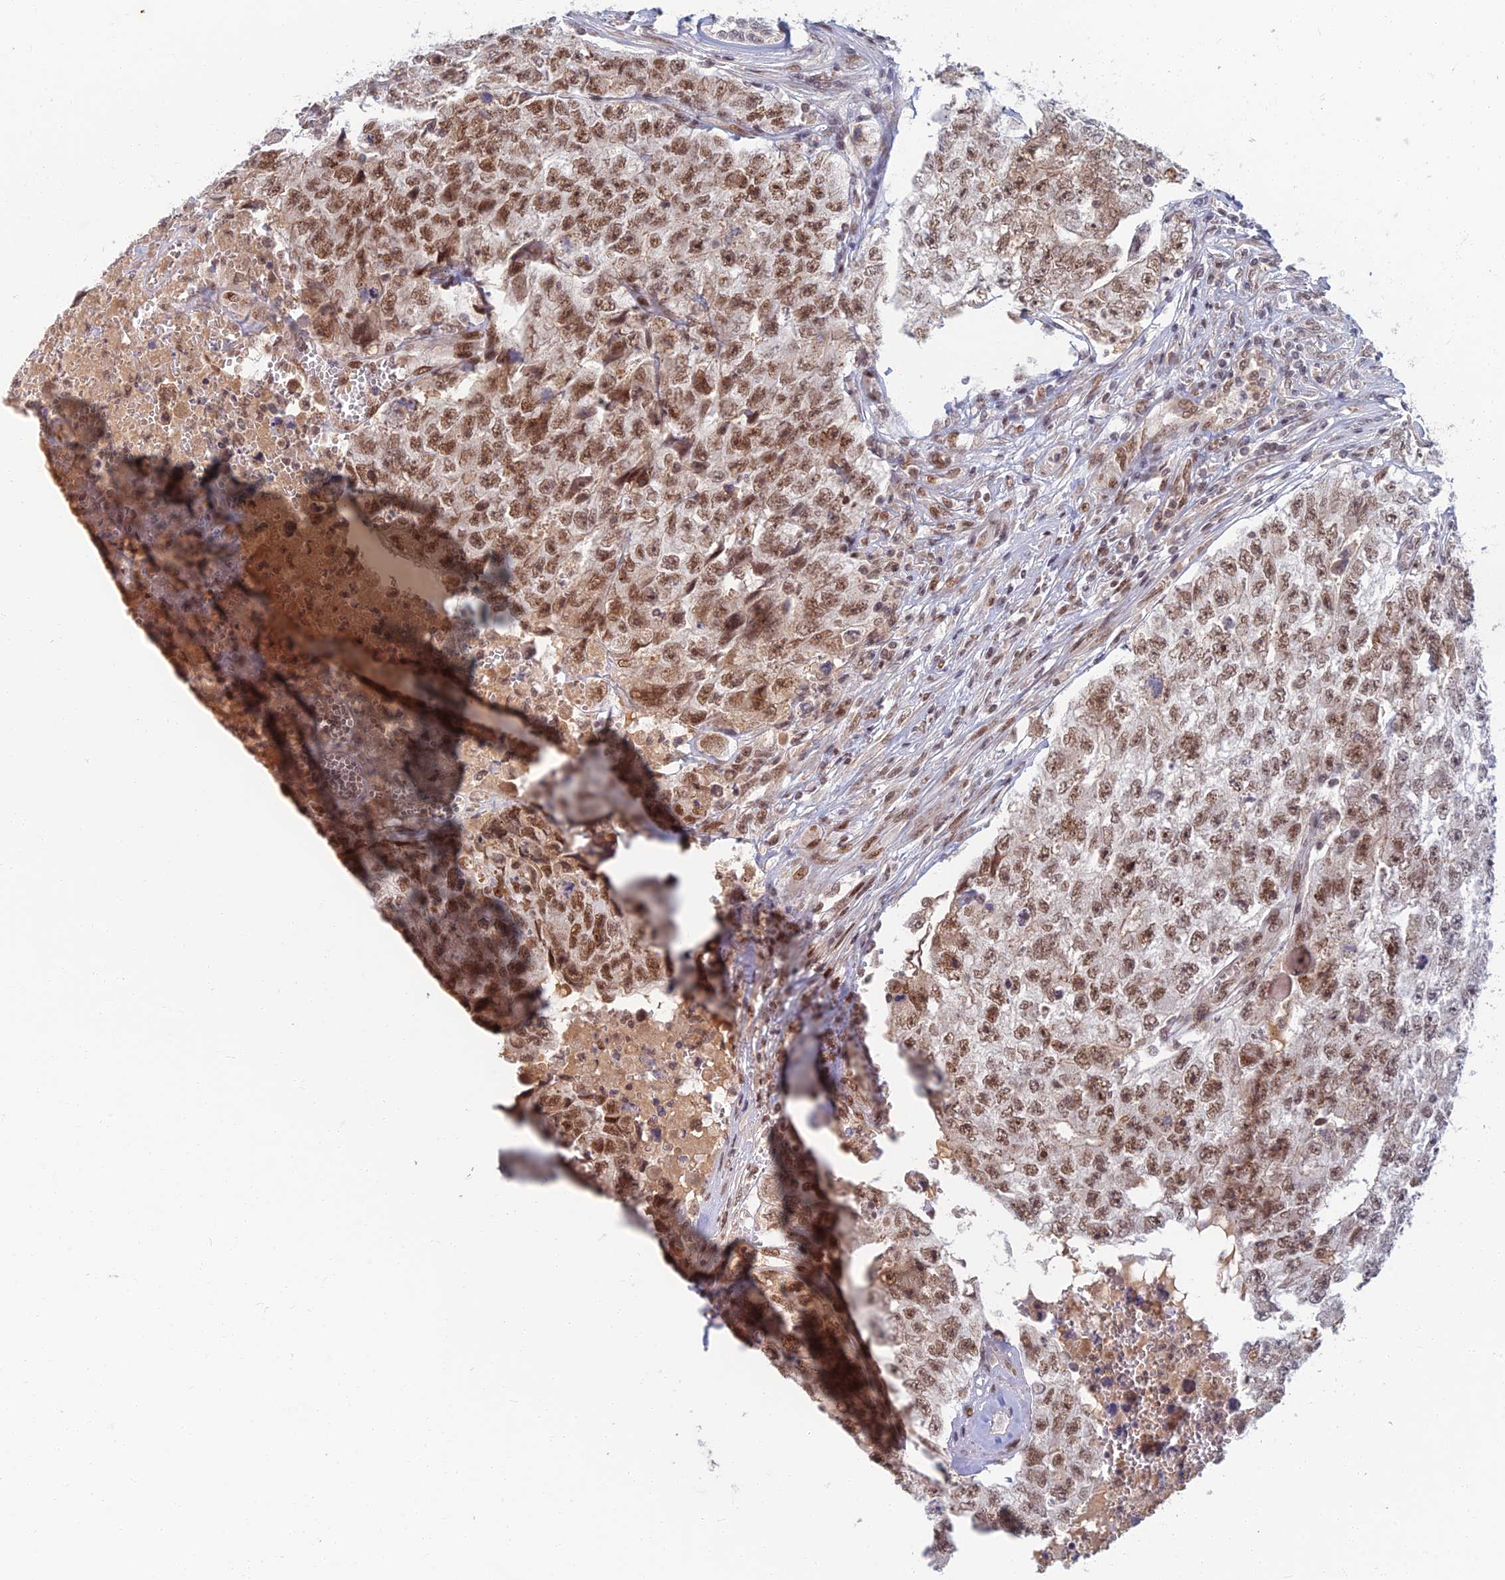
{"staining": {"intensity": "moderate", "quantity": ">75%", "location": "nuclear"}, "tissue": "testis cancer", "cell_type": "Tumor cells", "image_type": "cancer", "snomed": [{"axis": "morphology", "description": "Carcinoma, Embryonal, NOS"}, {"axis": "topography", "description": "Testis"}], "caption": "Embryonal carcinoma (testis) was stained to show a protein in brown. There is medium levels of moderate nuclear positivity in about >75% of tumor cells.", "gene": "TCEA2", "patient": {"sex": "male", "age": 17}}